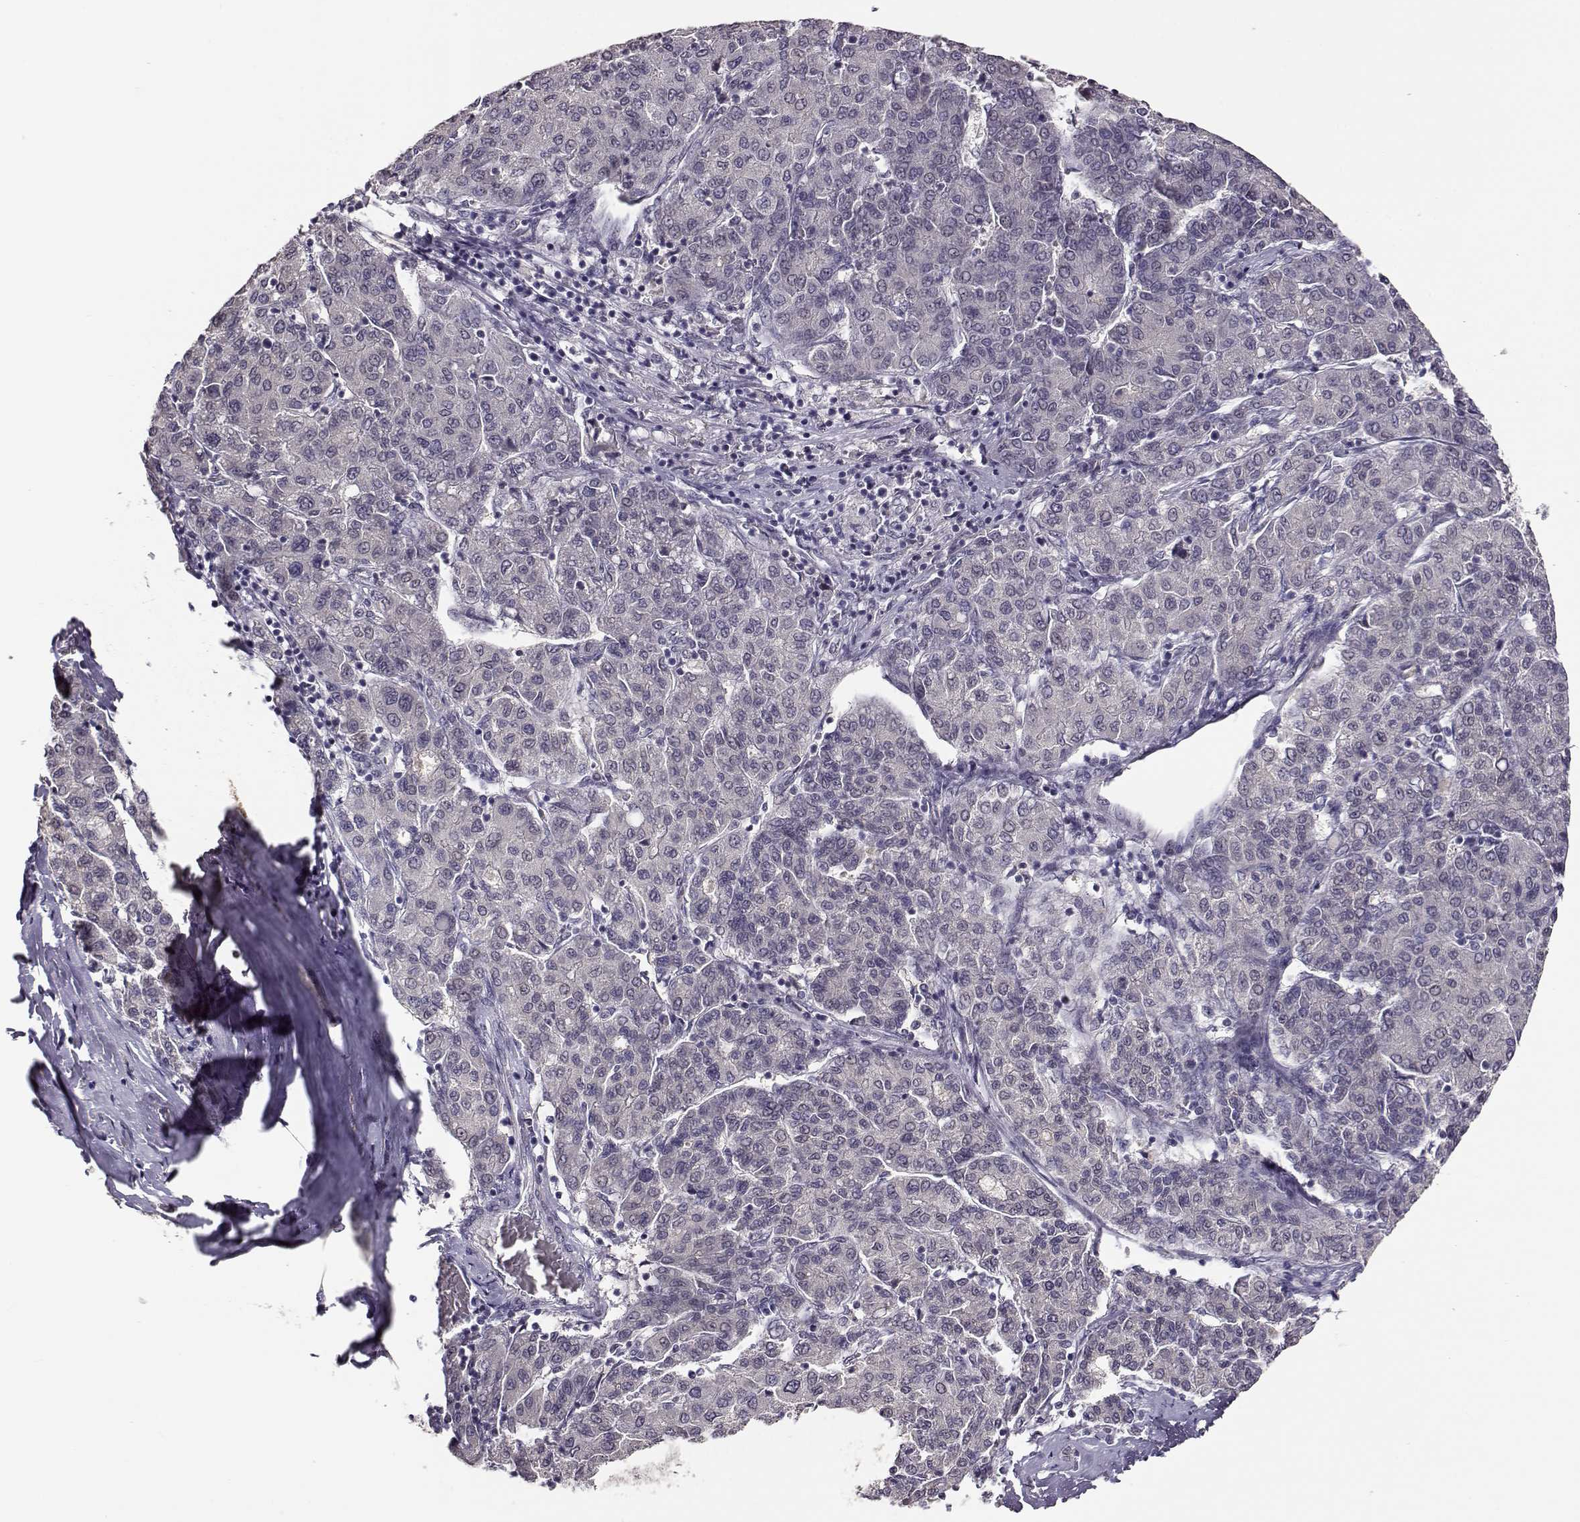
{"staining": {"intensity": "negative", "quantity": "none", "location": "none"}, "tissue": "liver cancer", "cell_type": "Tumor cells", "image_type": "cancer", "snomed": [{"axis": "morphology", "description": "Carcinoma, Hepatocellular, NOS"}, {"axis": "topography", "description": "Liver"}], "caption": "DAB (3,3'-diaminobenzidine) immunohistochemical staining of human liver cancer (hepatocellular carcinoma) displays no significant staining in tumor cells. (DAB (3,3'-diaminobenzidine) immunohistochemistry, high magnification).", "gene": "RHOXF2", "patient": {"sex": "male", "age": 65}}